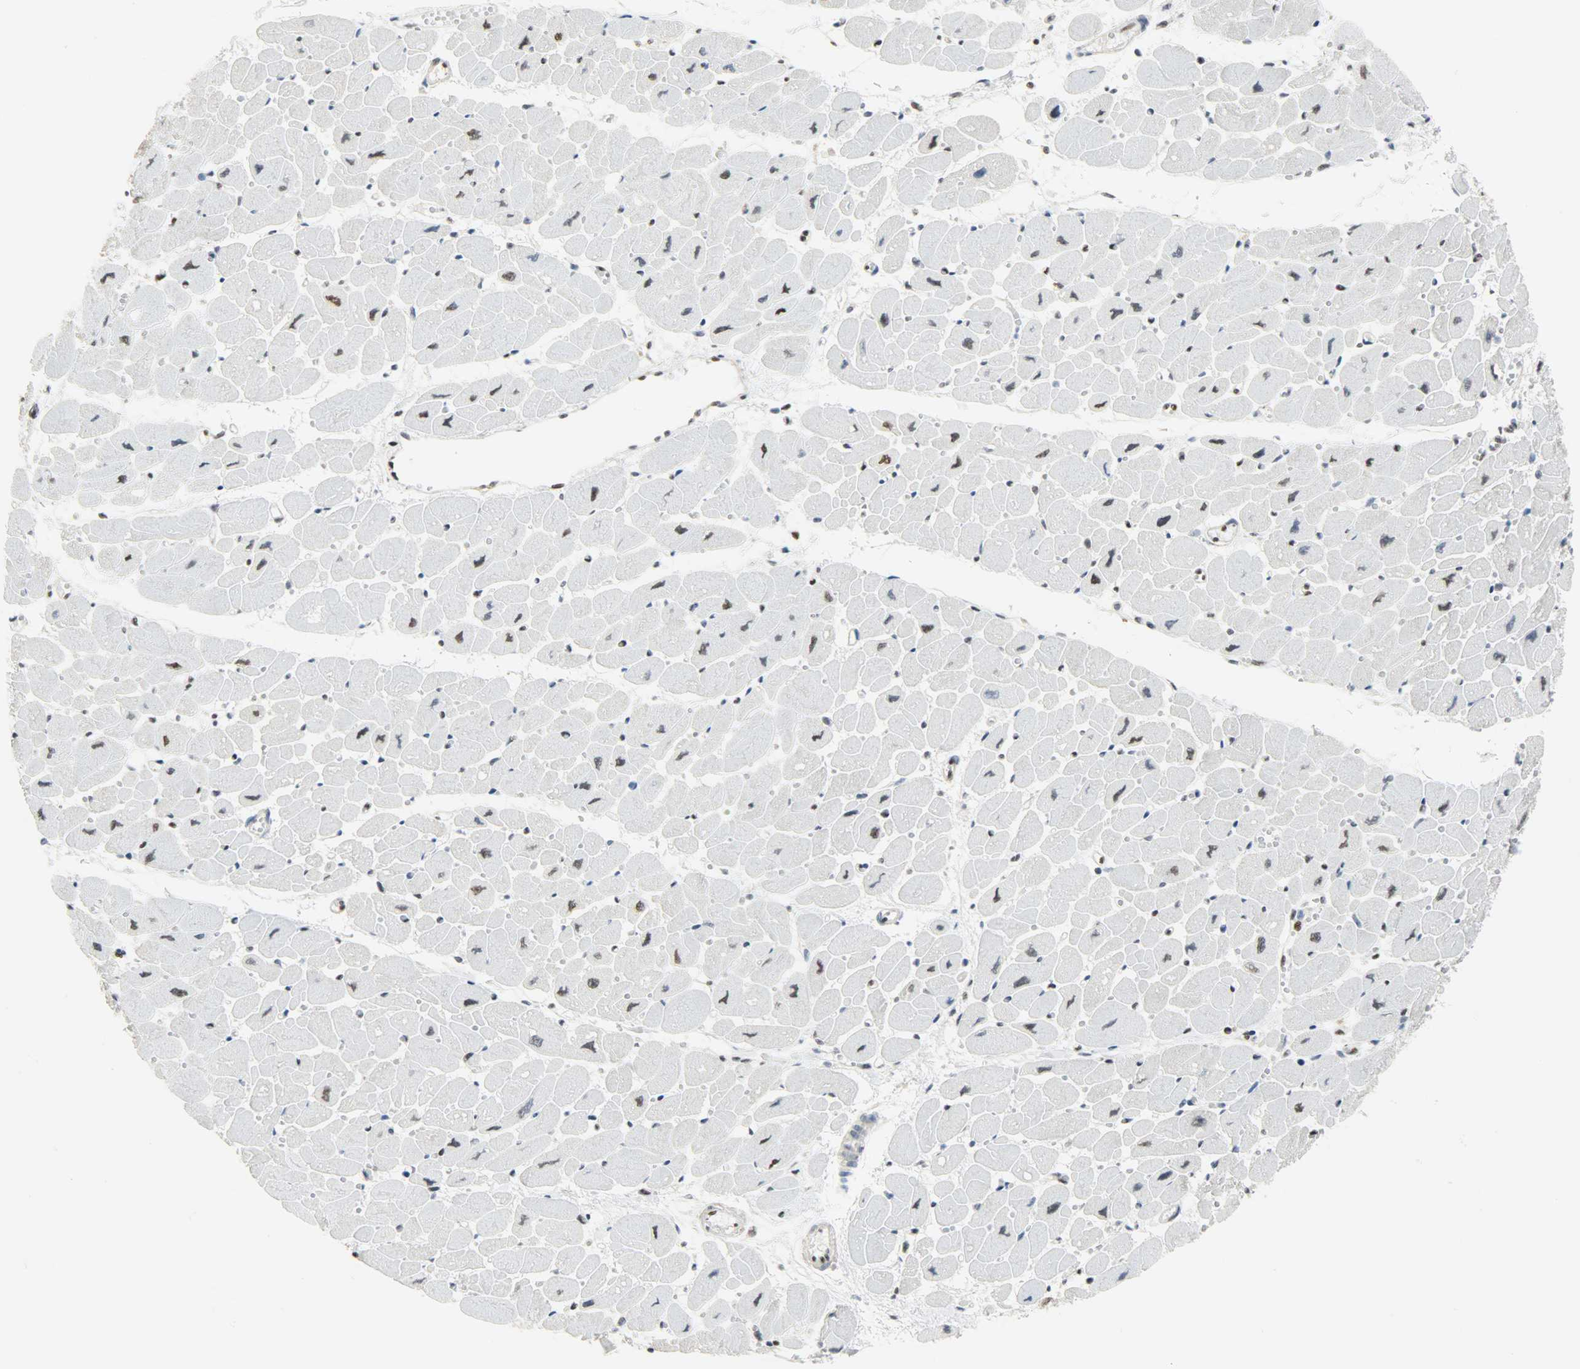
{"staining": {"intensity": "moderate", "quantity": "25%-75%", "location": "nuclear"}, "tissue": "heart muscle", "cell_type": "Cardiomyocytes", "image_type": "normal", "snomed": [{"axis": "morphology", "description": "Normal tissue, NOS"}, {"axis": "topography", "description": "Heart"}], "caption": "Immunohistochemical staining of benign human heart muscle reveals medium levels of moderate nuclear expression in about 25%-75% of cardiomyocytes.", "gene": "SSB", "patient": {"sex": "female", "age": 54}}